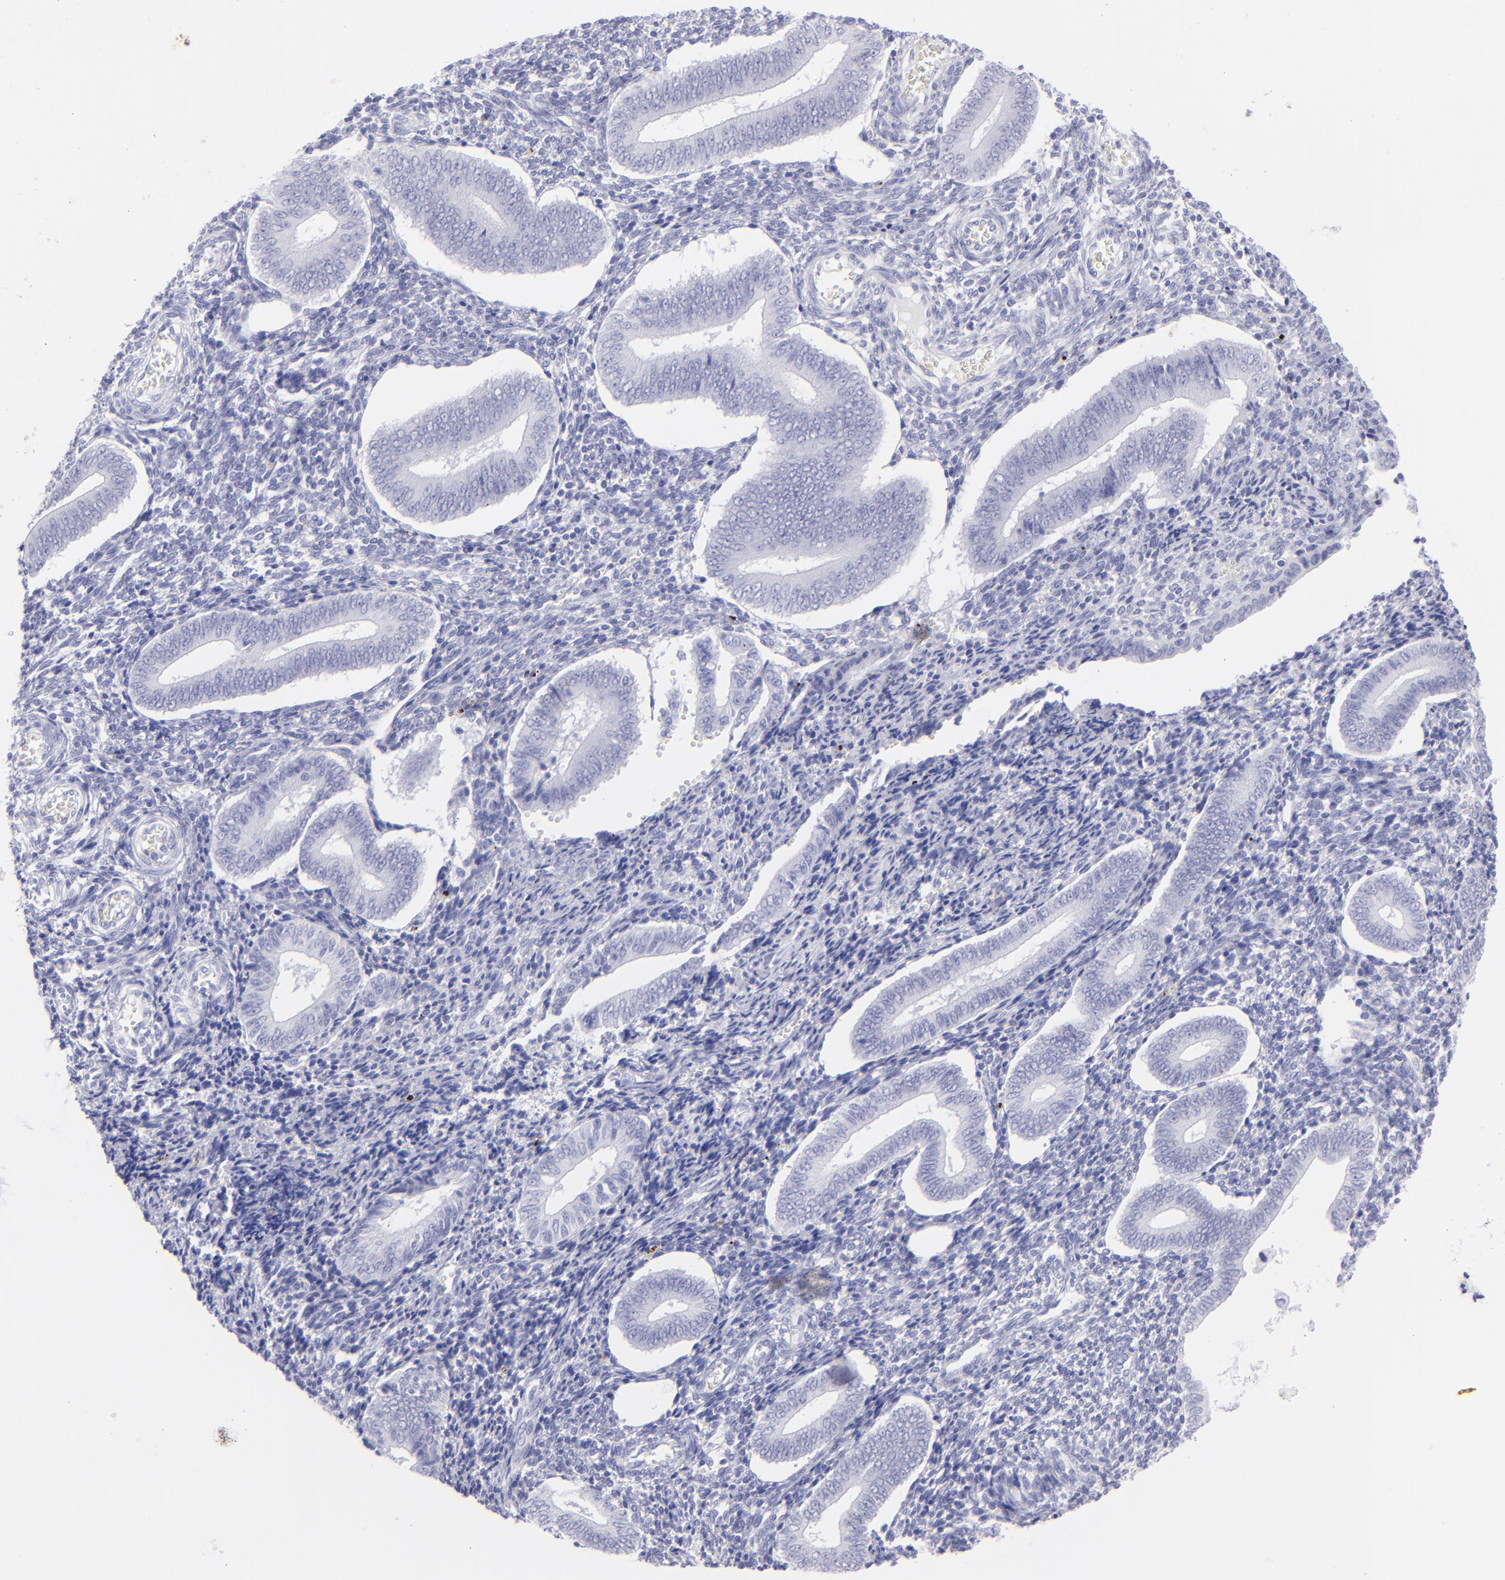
{"staining": {"intensity": "negative", "quantity": "none", "location": "none"}, "tissue": "endometrium", "cell_type": "Cells in endometrial stroma", "image_type": "normal", "snomed": [{"axis": "morphology", "description": "Normal tissue, NOS"}, {"axis": "topography", "description": "Uterus"}, {"axis": "topography", "description": "Endometrium"}], "caption": "A histopathology image of human endometrium is negative for staining in cells in endometrial stroma. Nuclei are stained in blue.", "gene": "SLC1A3", "patient": {"sex": "female", "age": 33}}